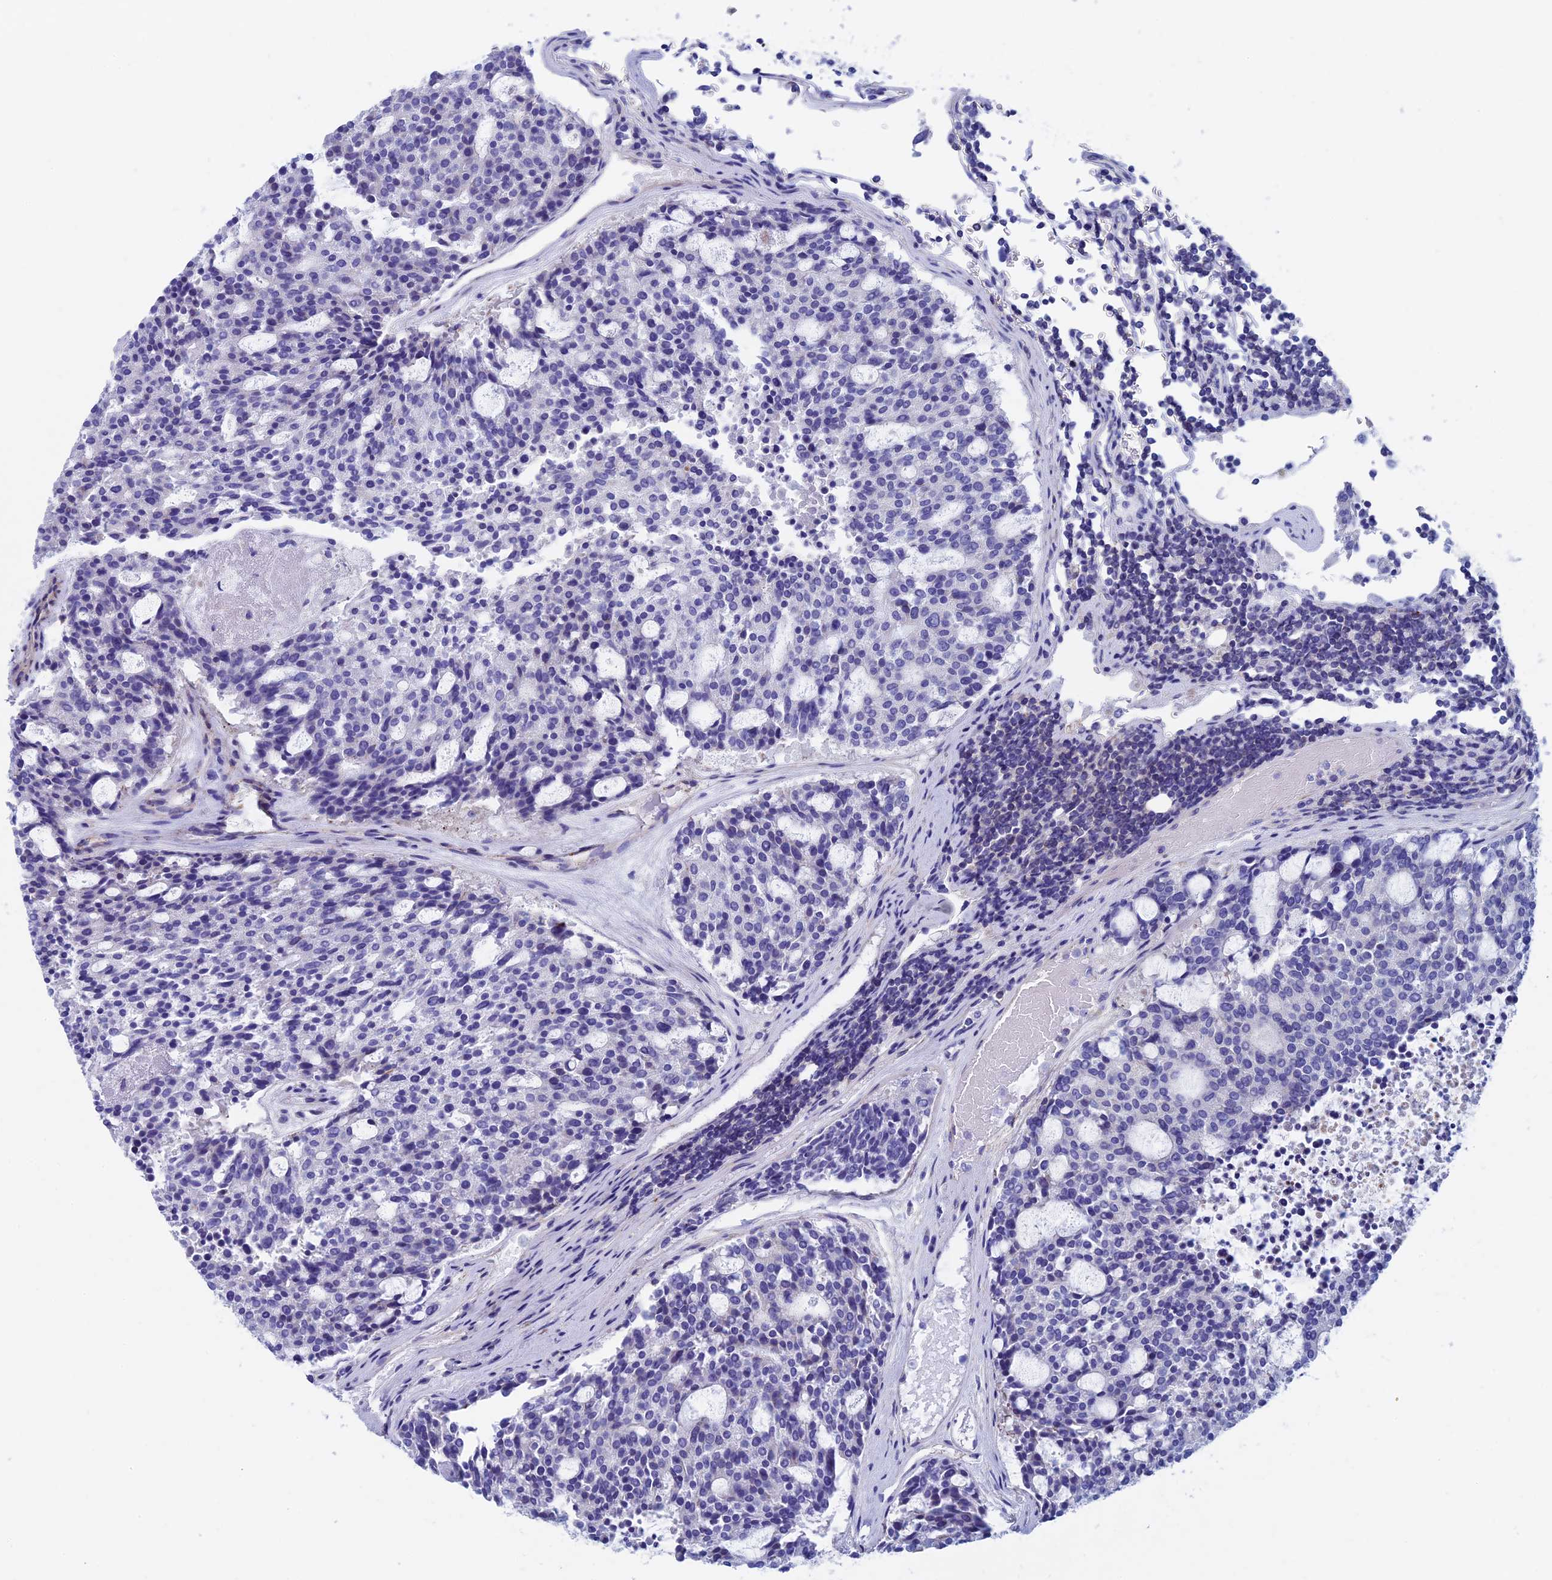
{"staining": {"intensity": "negative", "quantity": "none", "location": "none"}, "tissue": "carcinoid", "cell_type": "Tumor cells", "image_type": "cancer", "snomed": [{"axis": "morphology", "description": "Carcinoid, malignant, NOS"}, {"axis": "topography", "description": "Pancreas"}], "caption": "This is a micrograph of immunohistochemistry staining of carcinoid, which shows no expression in tumor cells.", "gene": "SEPTIN1", "patient": {"sex": "female", "age": 54}}